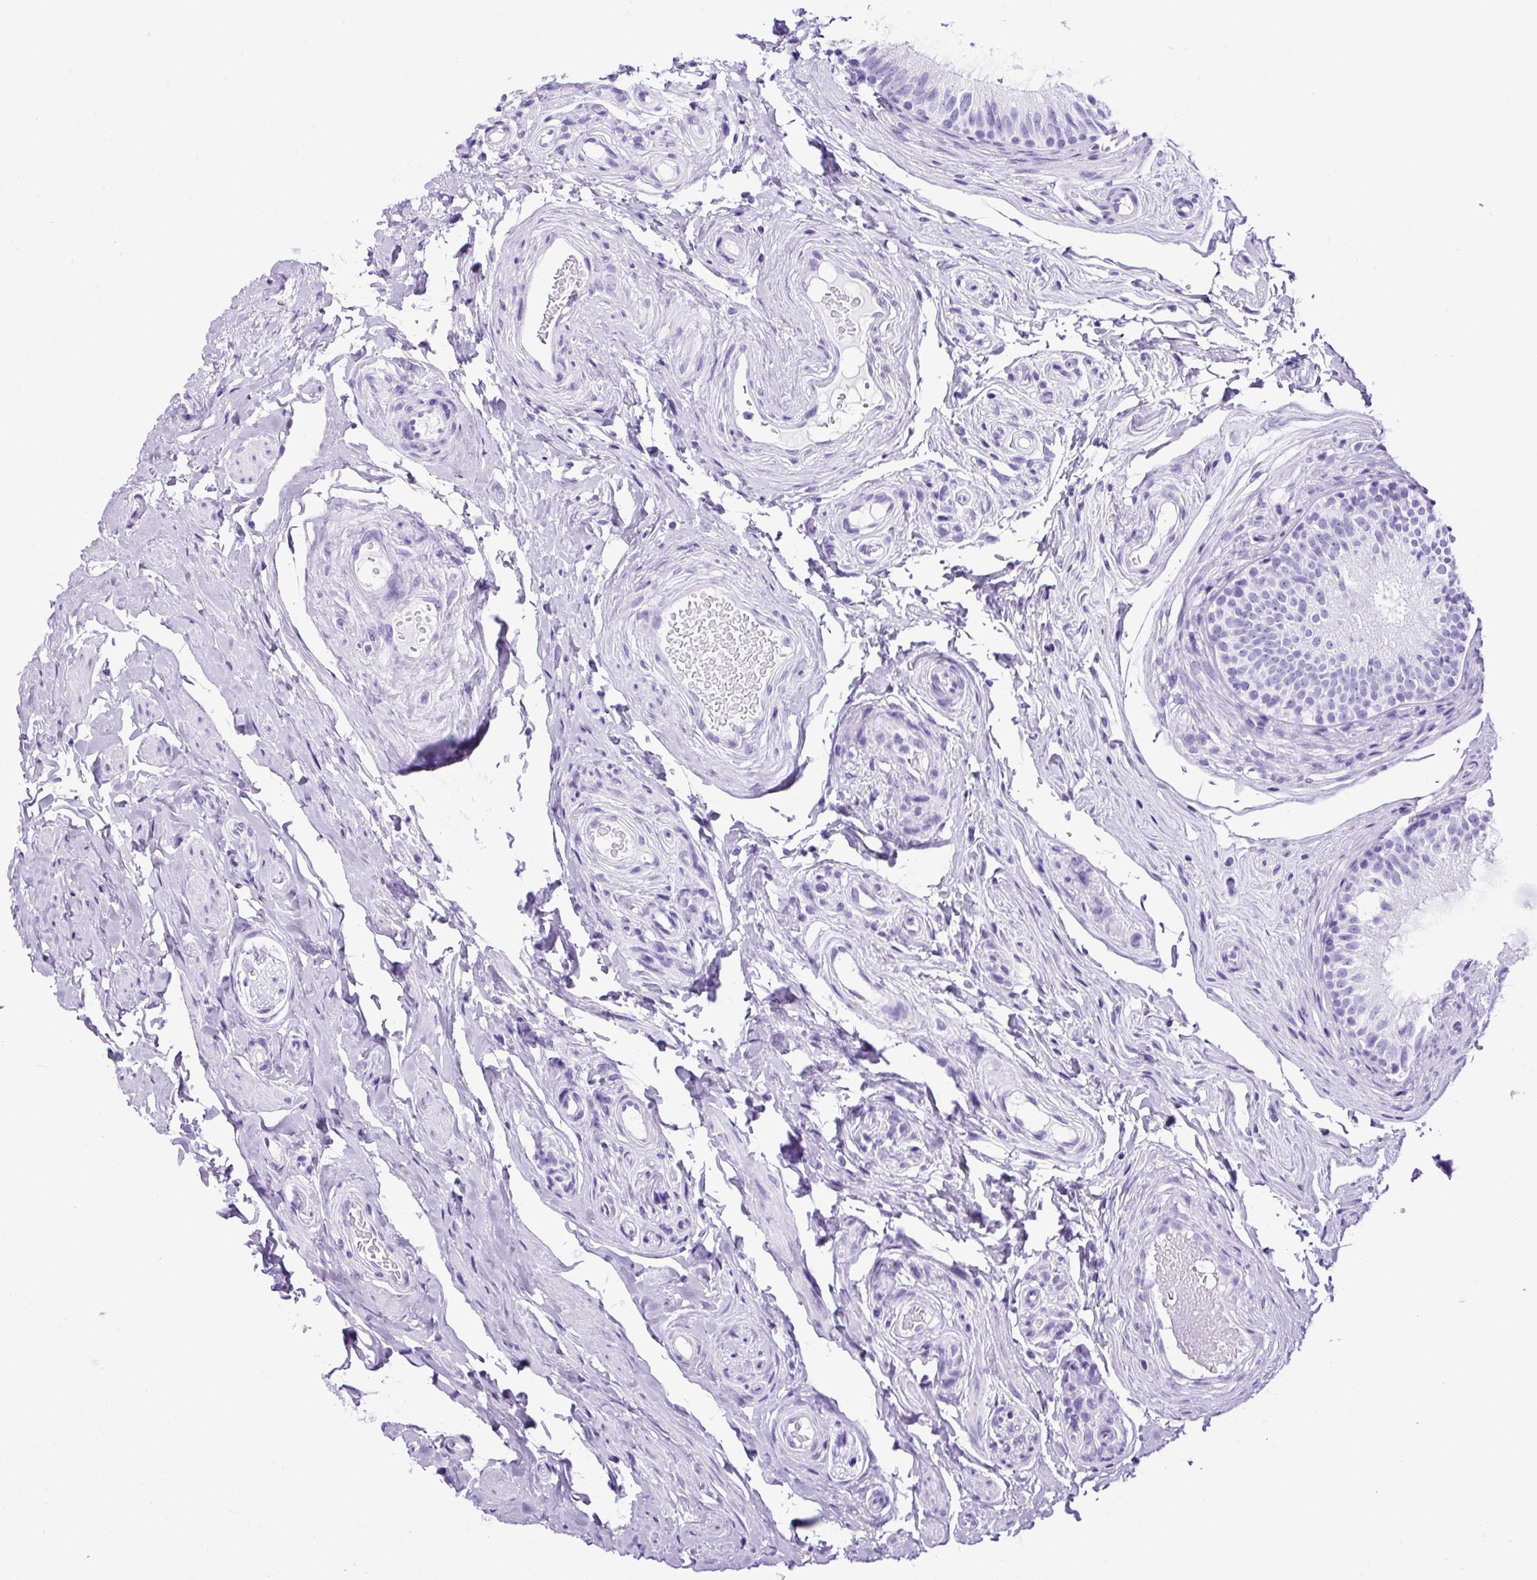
{"staining": {"intensity": "negative", "quantity": "none", "location": "none"}, "tissue": "epididymis", "cell_type": "Glandular cells", "image_type": "normal", "snomed": [{"axis": "morphology", "description": "Normal tissue, NOS"}, {"axis": "morphology", "description": "Seminoma, NOS"}, {"axis": "topography", "description": "Testis"}, {"axis": "topography", "description": "Epididymis"}], "caption": "Immunohistochemical staining of unremarkable human epididymis reveals no significant expression in glandular cells. (Immunohistochemistry, brightfield microscopy, high magnification).", "gene": "PDIA2", "patient": {"sex": "male", "age": 45}}